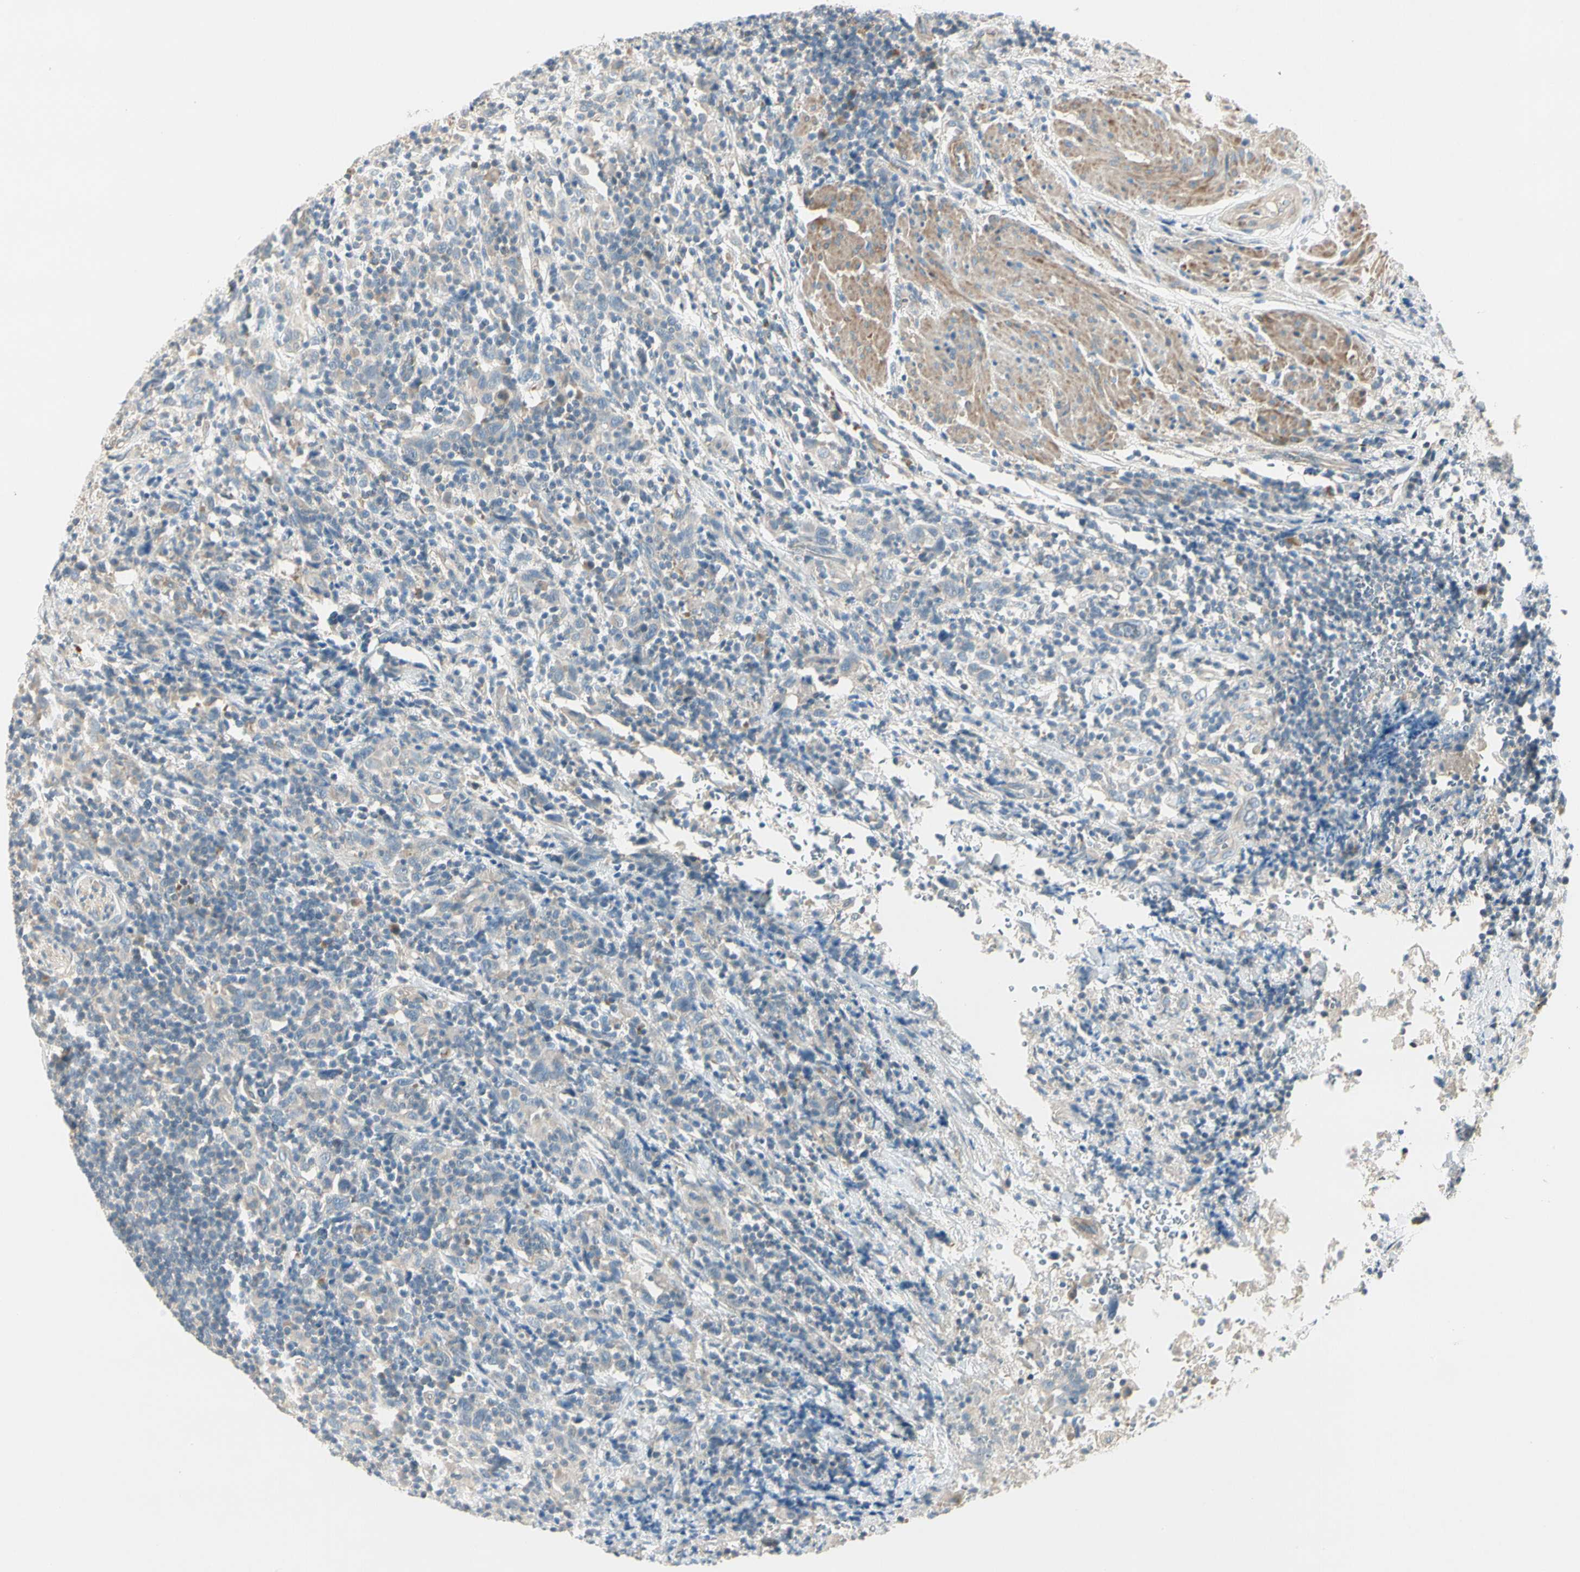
{"staining": {"intensity": "weak", "quantity": "25%-75%", "location": "cytoplasmic/membranous"}, "tissue": "urothelial cancer", "cell_type": "Tumor cells", "image_type": "cancer", "snomed": [{"axis": "morphology", "description": "Urothelial carcinoma, High grade"}, {"axis": "topography", "description": "Urinary bladder"}], "caption": "High-grade urothelial carcinoma stained for a protein (brown) shows weak cytoplasmic/membranous positive staining in about 25%-75% of tumor cells.", "gene": "ADGRA3", "patient": {"sex": "male", "age": 61}}